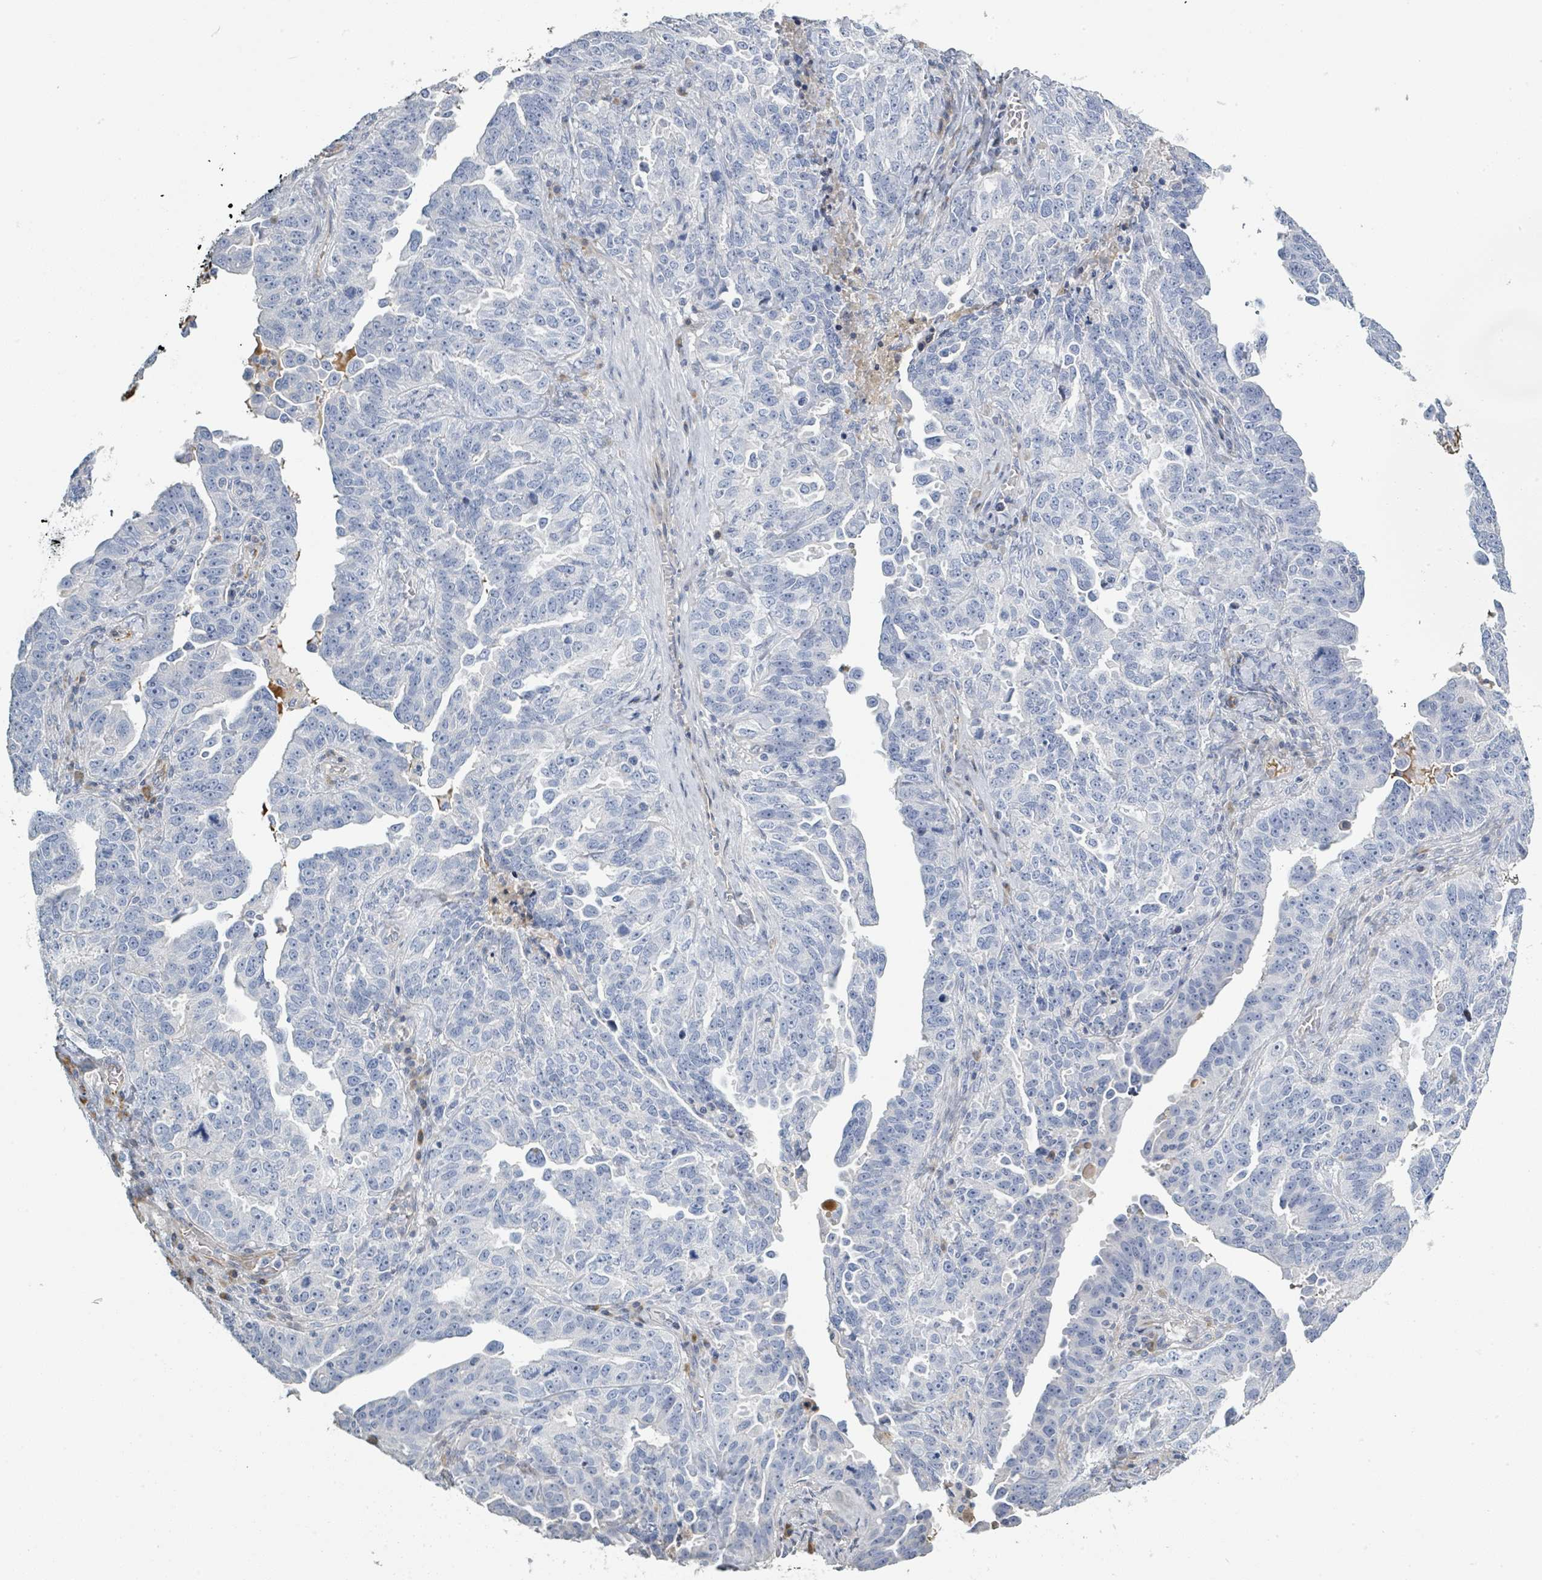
{"staining": {"intensity": "negative", "quantity": "none", "location": "none"}, "tissue": "ovarian cancer", "cell_type": "Tumor cells", "image_type": "cancer", "snomed": [{"axis": "morphology", "description": "Carcinoma, endometroid"}, {"axis": "topography", "description": "Ovary"}], "caption": "Immunohistochemical staining of ovarian endometroid carcinoma exhibits no significant staining in tumor cells.", "gene": "RAB33B", "patient": {"sex": "female", "age": 62}}